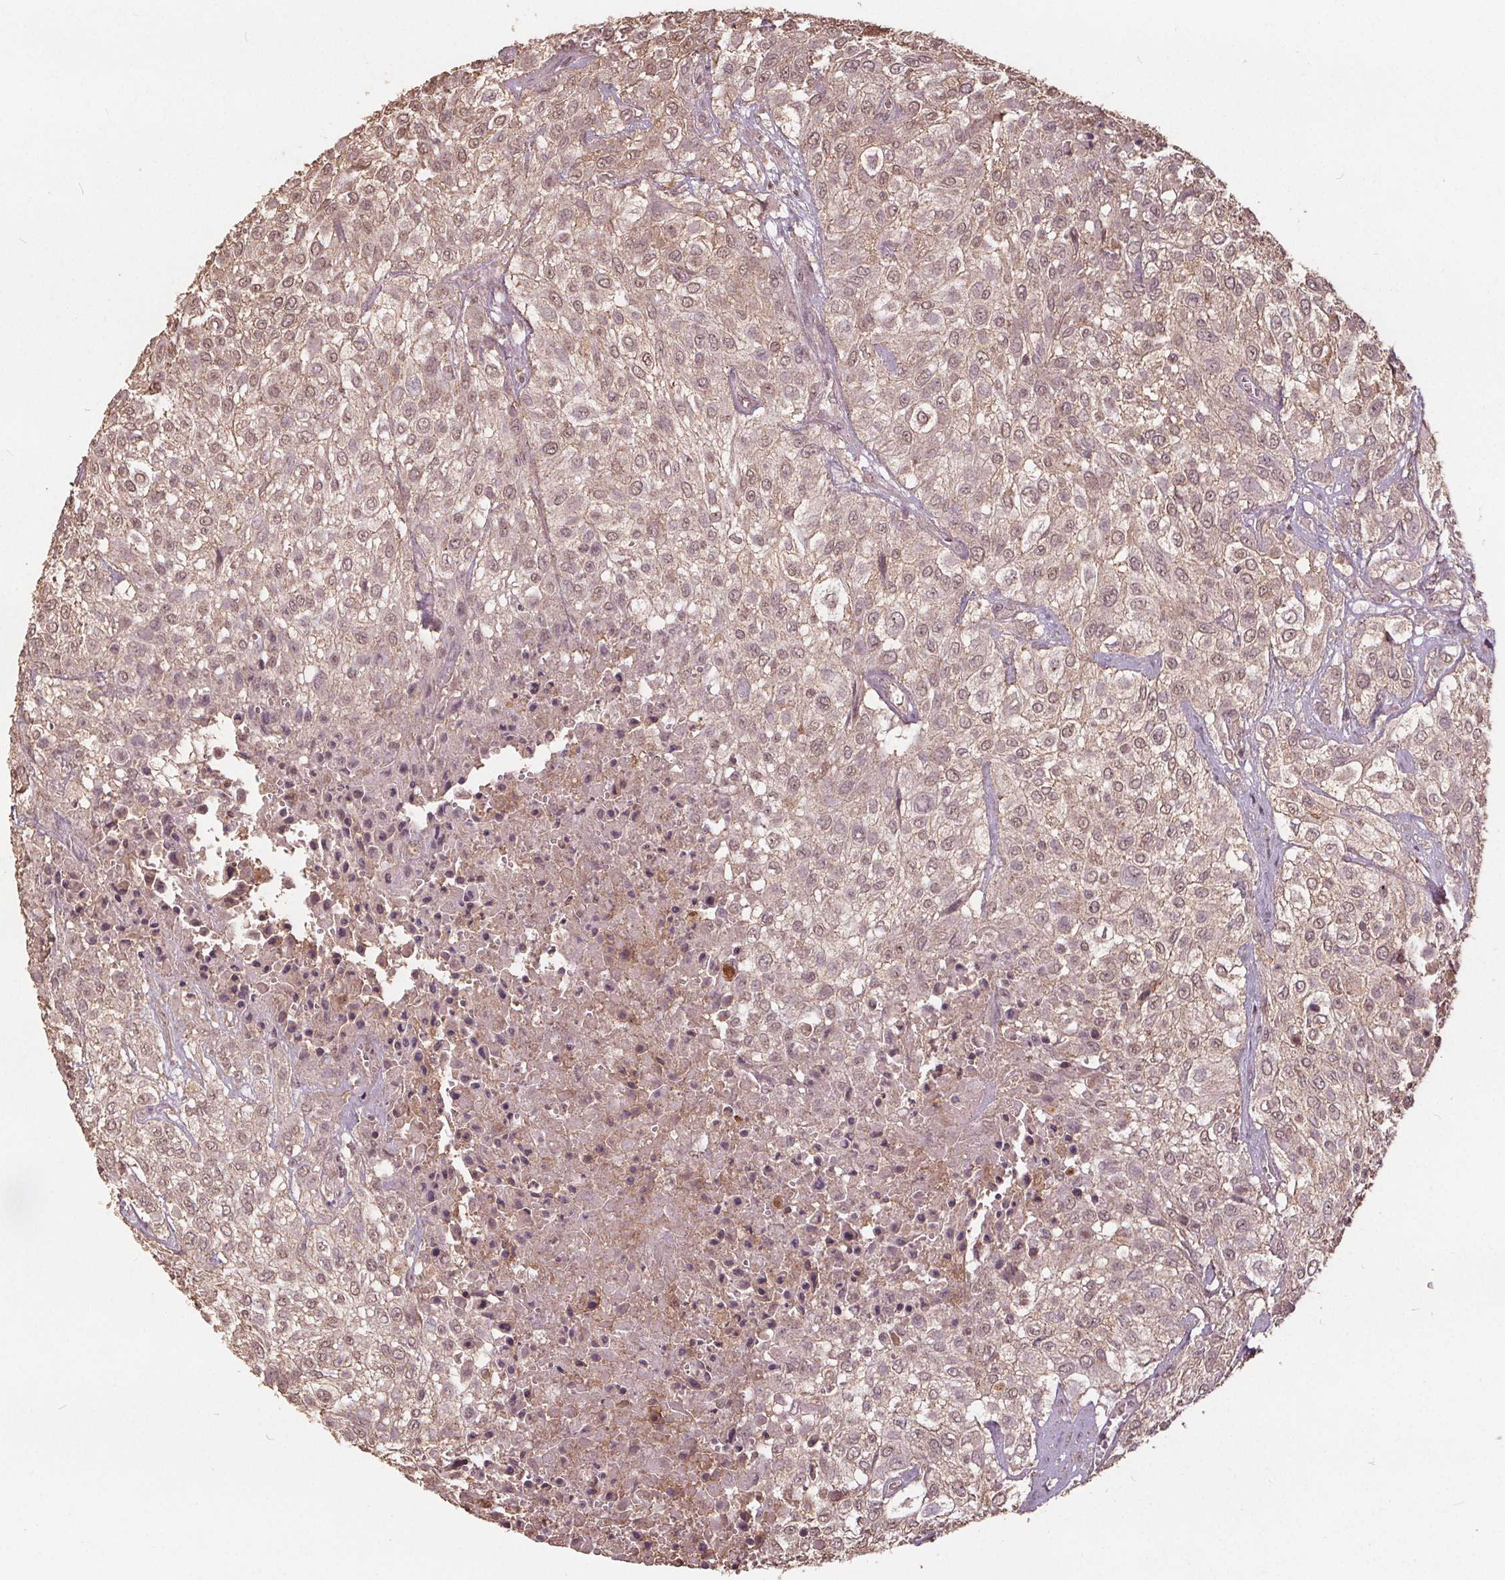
{"staining": {"intensity": "weak", "quantity": ">75%", "location": "cytoplasmic/membranous,nuclear"}, "tissue": "urothelial cancer", "cell_type": "Tumor cells", "image_type": "cancer", "snomed": [{"axis": "morphology", "description": "Urothelial carcinoma, High grade"}, {"axis": "topography", "description": "Urinary bladder"}], "caption": "Immunohistochemical staining of human urothelial cancer shows low levels of weak cytoplasmic/membranous and nuclear protein positivity in about >75% of tumor cells.", "gene": "DSG3", "patient": {"sex": "male", "age": 57}}